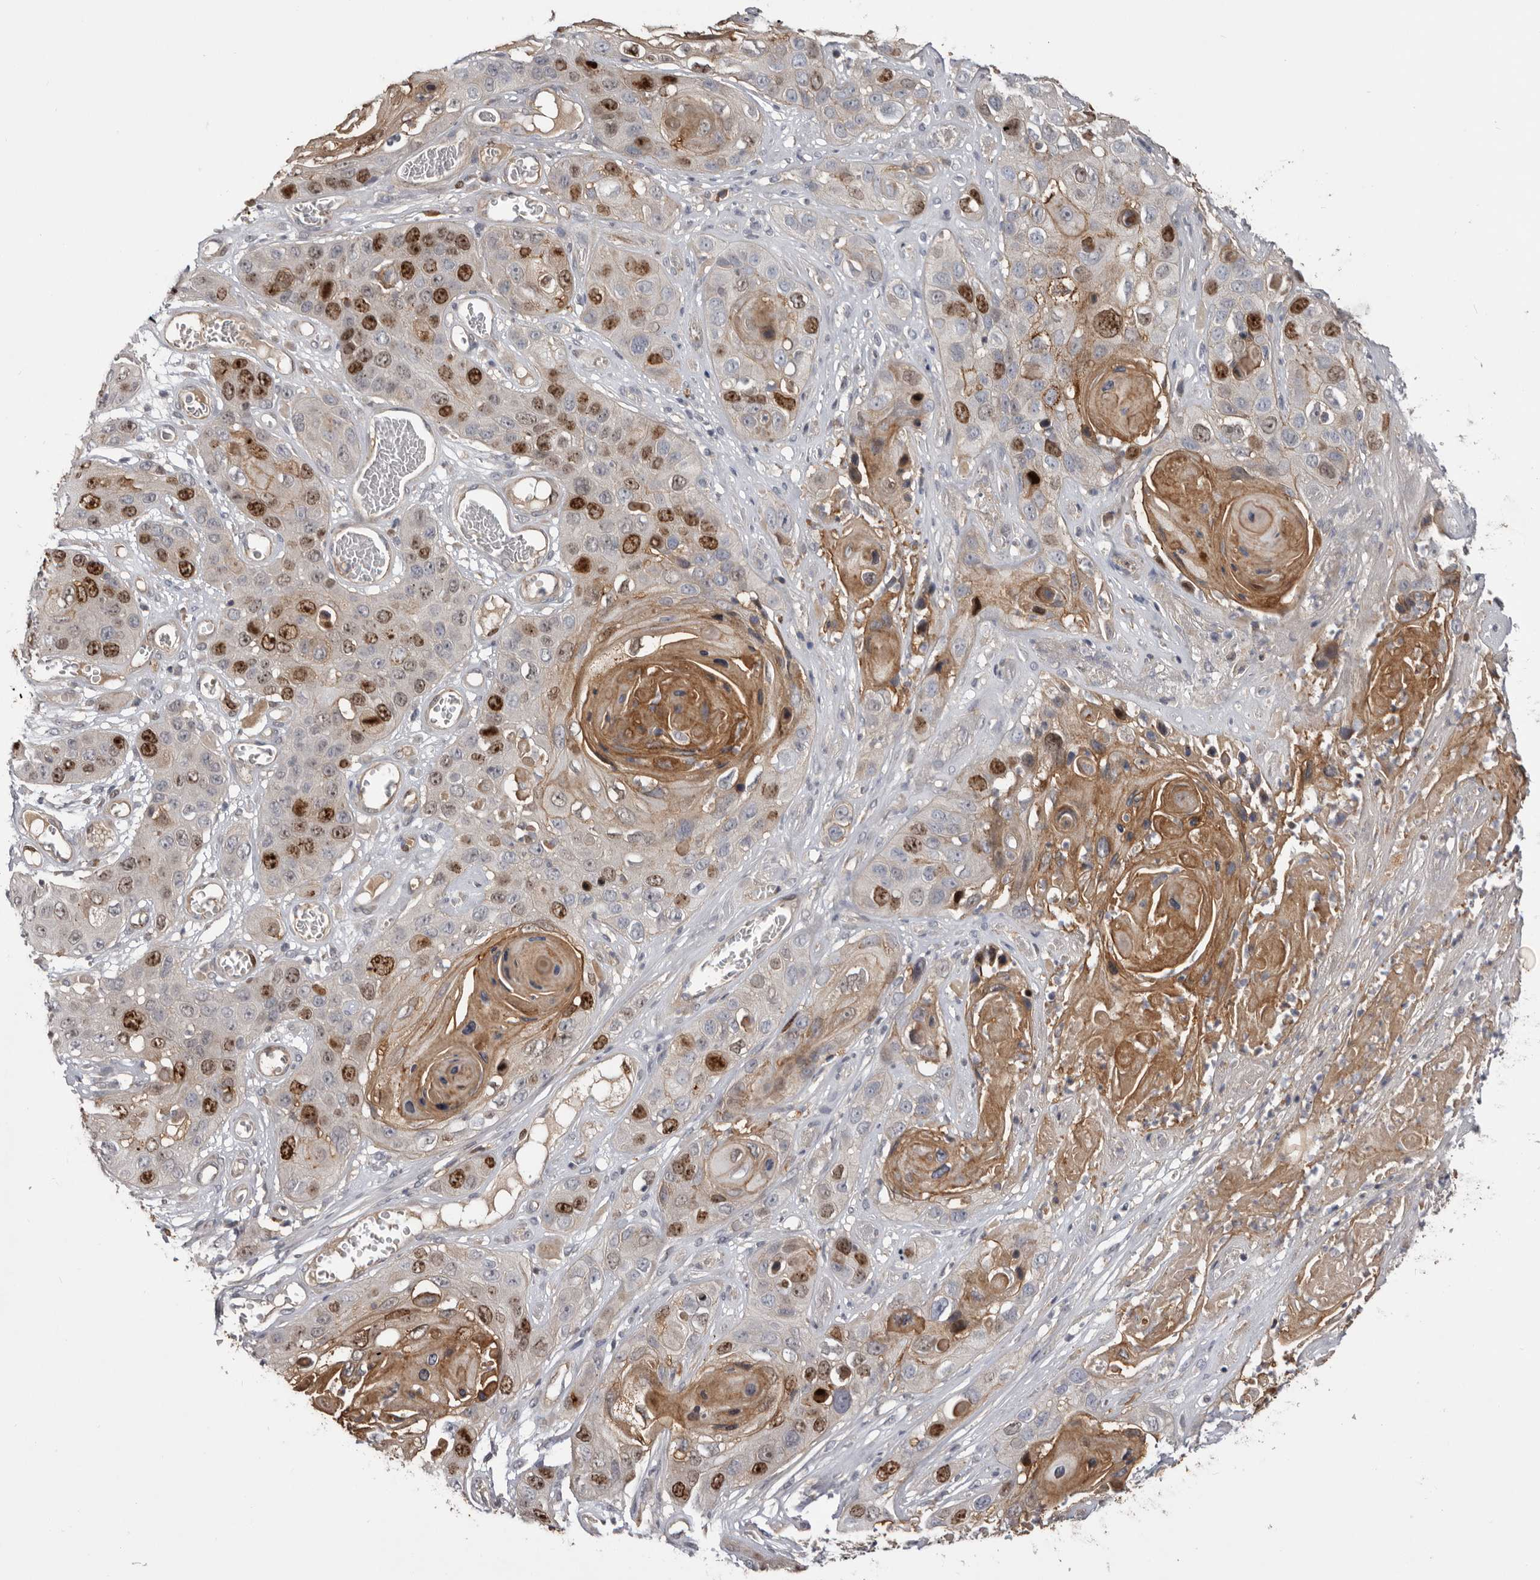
{"staining": {"intensity": "strong", "quantity": "25%-75%", "location": "nuclear"}, "tissue": "skin cancer", "cell_type": "Tumor cells", "image_type": "cancer", "snomed": [{"axis": "morphology", "description": "Squamous cell carcinoma, NOS"}, {"axis": "topography", "description": "Skin"}], "caption": "Strong nuclear expression for a protein is appreciated in approximately 25%-75% of tumor cells of squamous cell carcinoma (skin) using immunohistochemistry.", "gene": "CDCA8", "patient": {"sex": "male", "age": 55}}